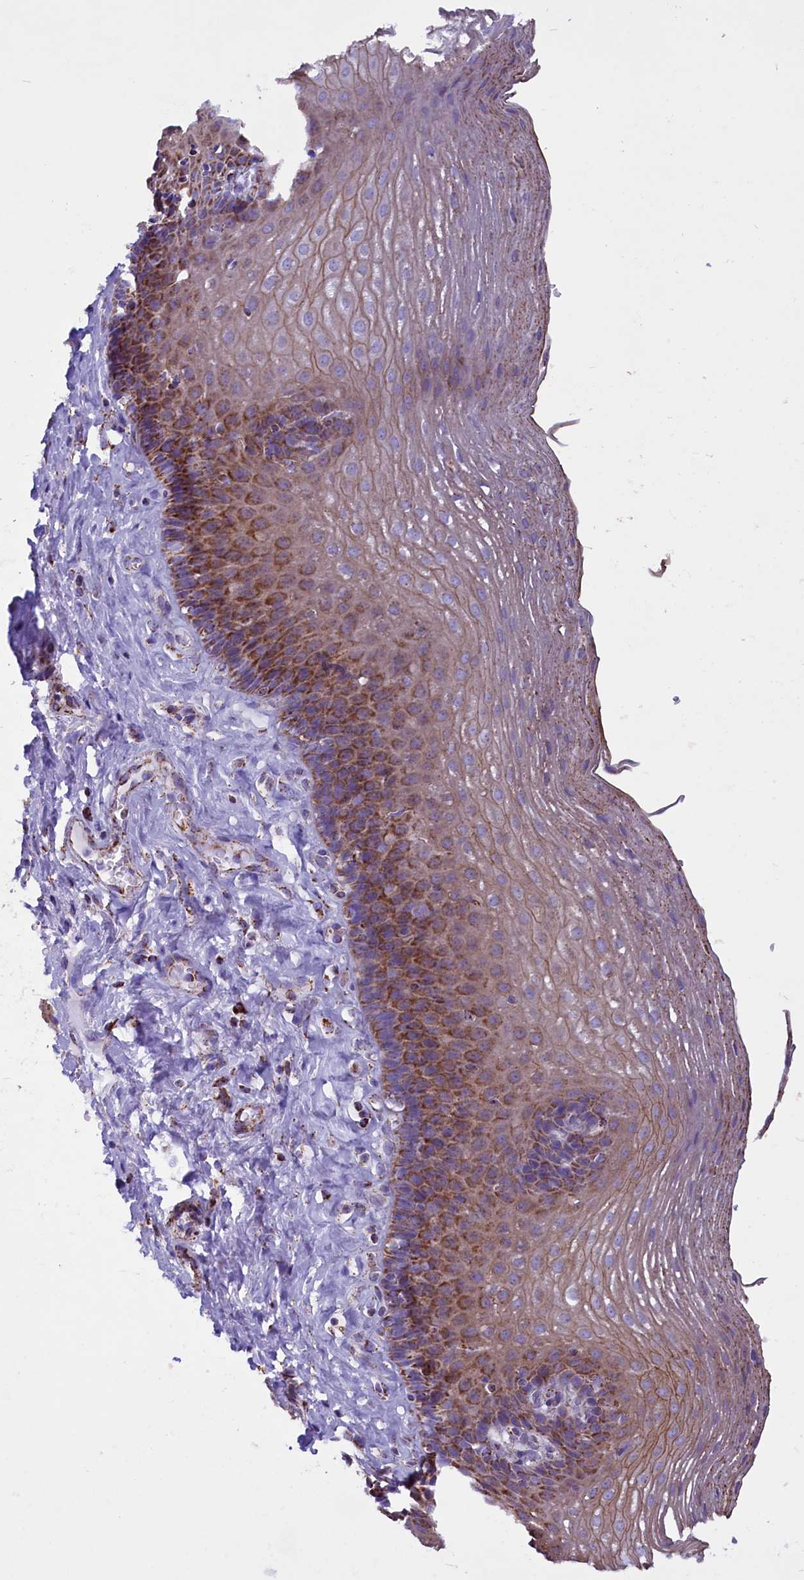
{"staining": {"intensity": "moderate", "quantity": ">75%", "location": "cytoplasmic/membranous"}, "tissue": "esophagus", "cell_type": "Squamous epithelial cells", "image_type": "normal", "snomed": [{"axis": "morphology", "description": "Normal tissue, NOS"}, {"axis": "topography", "description": "Esophagus"}], "caption": "Protein staining of benign esophagus demonstrates moderate cytoplasmic/membranous positivity in about >75% of squamous epithelial cells.", "gene": "ICA1L", "patient": {"sex": "female", "age": 66}}